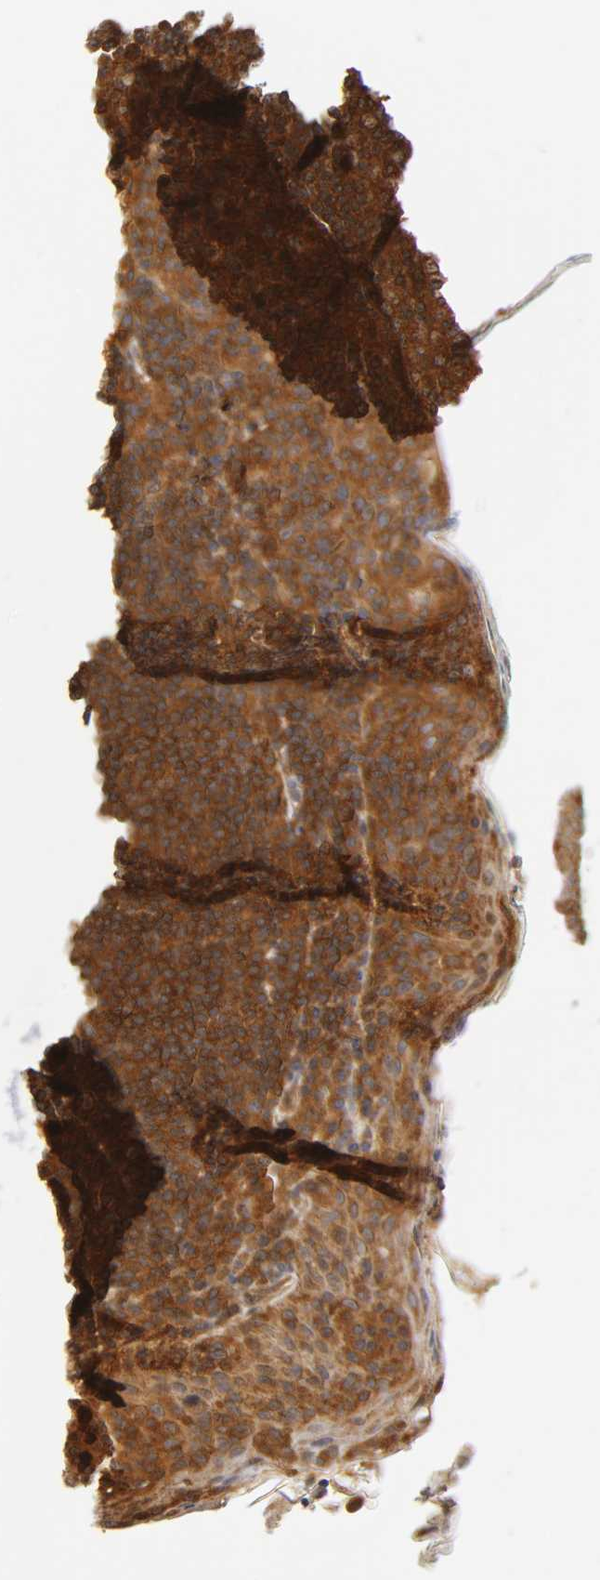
{"staining": {"intensity": "strong", "quantity": ">75%", "location": "cytoplasmic/membranous"}, "tissue": "tonsil", "cell_type": "Germinal center cells", "image_type": "normal", "snomed": [{"axis": "morphology", "description": "Normal tissue, NOS"}, {"axis": "topography", "description": "Tonsil"}], "caption": "The micrograph reveals a brown stain indicating the presence of a protein in the cytoplasmic/membranous of germinal center cells in tonsil. (DAB (3,3'-diaminobenzidine) IHC with brightfield microscopy, high magnification).", "gene": "PAFAH1B1", "patient": {"sex": "male", "age": 17}}